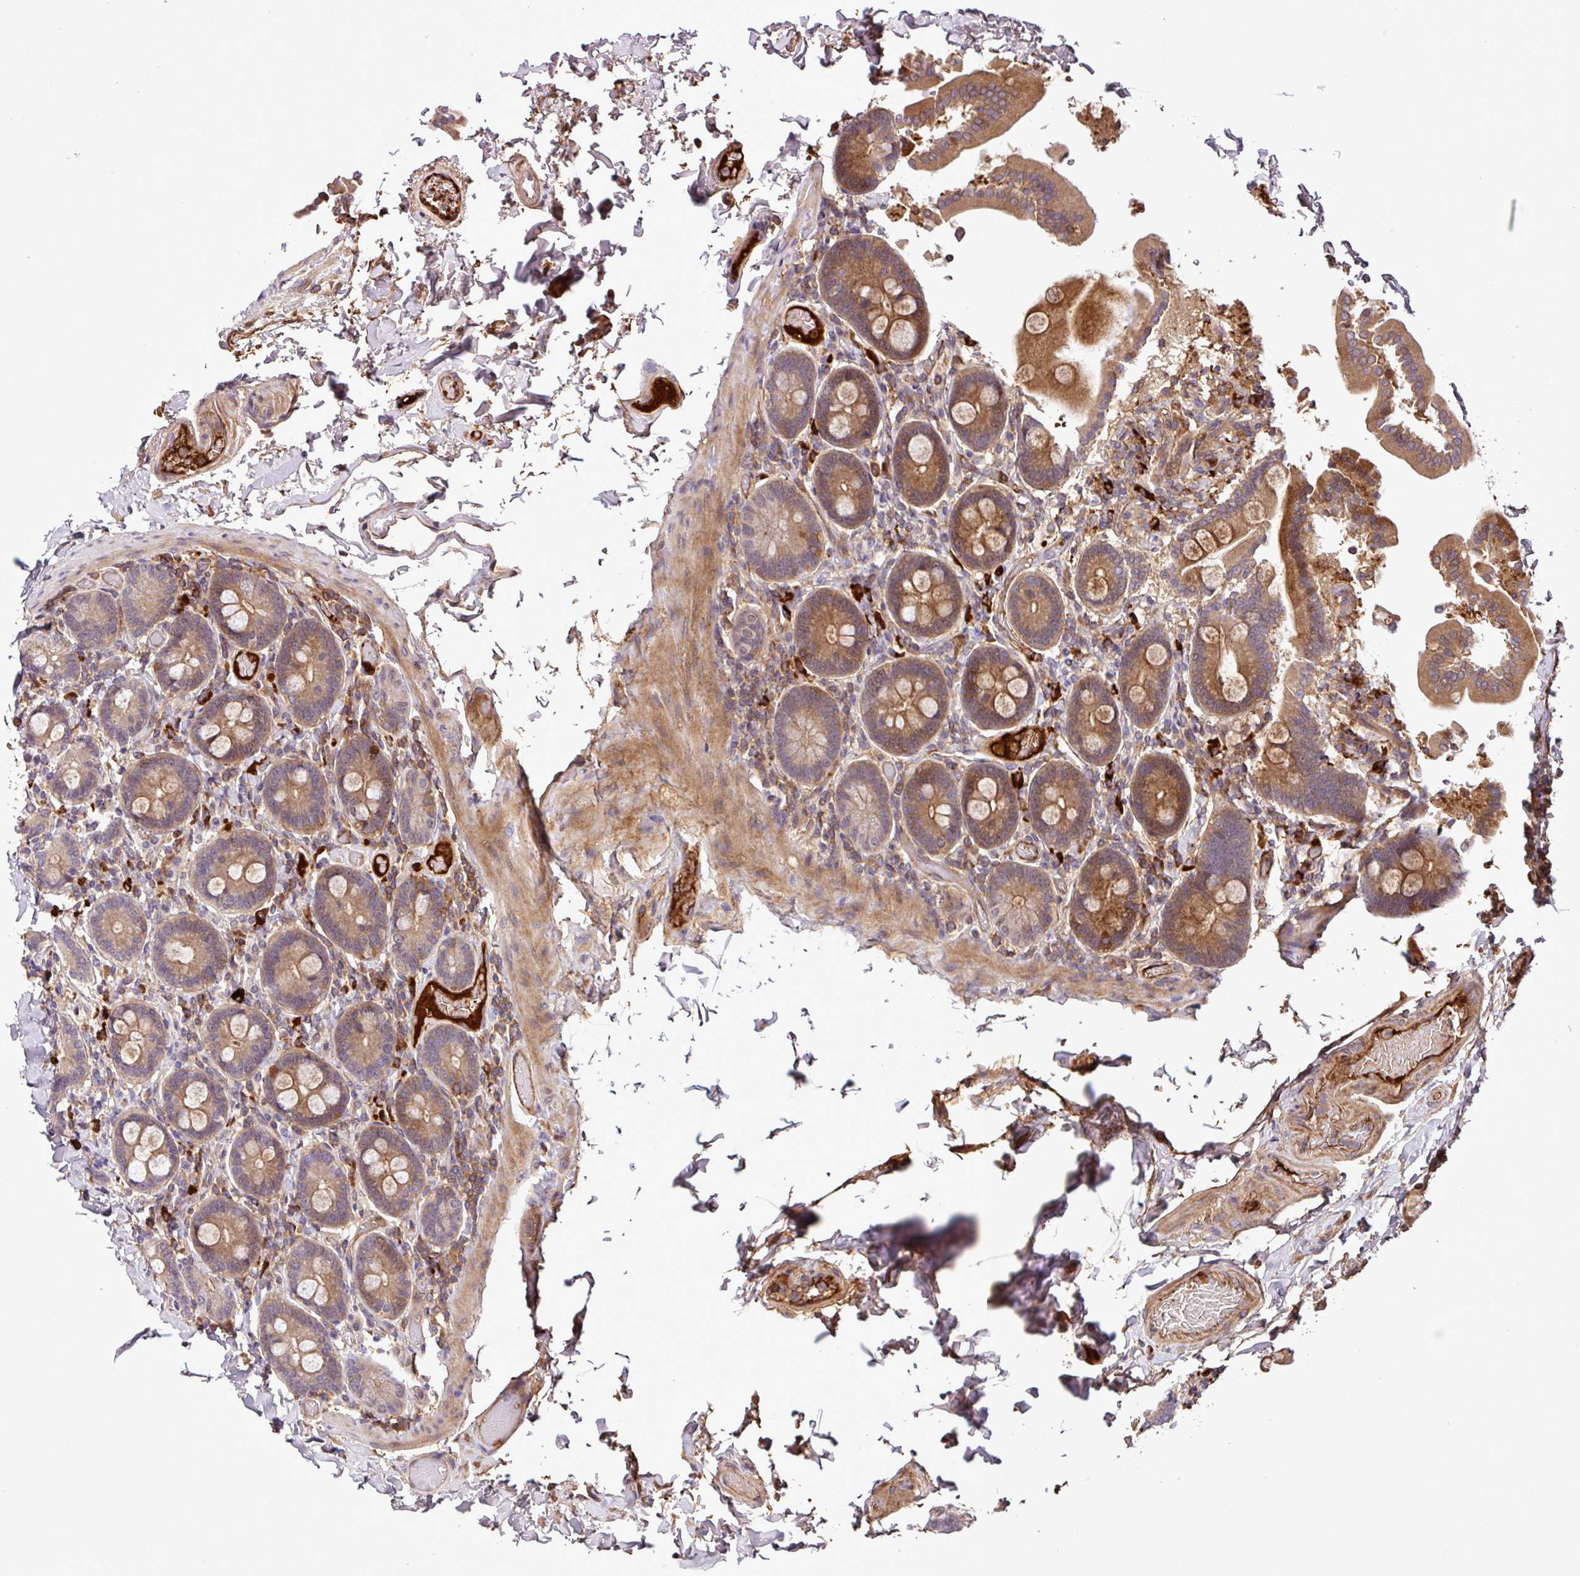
{"staining": {"intensity": "moderate", "quantity": ">75%", "location": "cytoplasmic/membranous"}, "tissue": "duodenum", "cell_type": "Glandular cells", "image_type": "normal", "snomed": [{"axis": "morphology", "description": "Normal tissue, NOS"}, {"axis": "topography", "description": "Duodenum"}], "caption": "IHC image of unremarkable duodenum: human duodenum stained using immunohistochemistry (IHC) shows medium levels of moderate protein expression localized specifically in the cytoplasmic/membranous of glandular cells, appearing as a cytoplasmic/membranous brown color.", "gene": "ZNF266", "patient": {"sex": "male", "age": 55}}